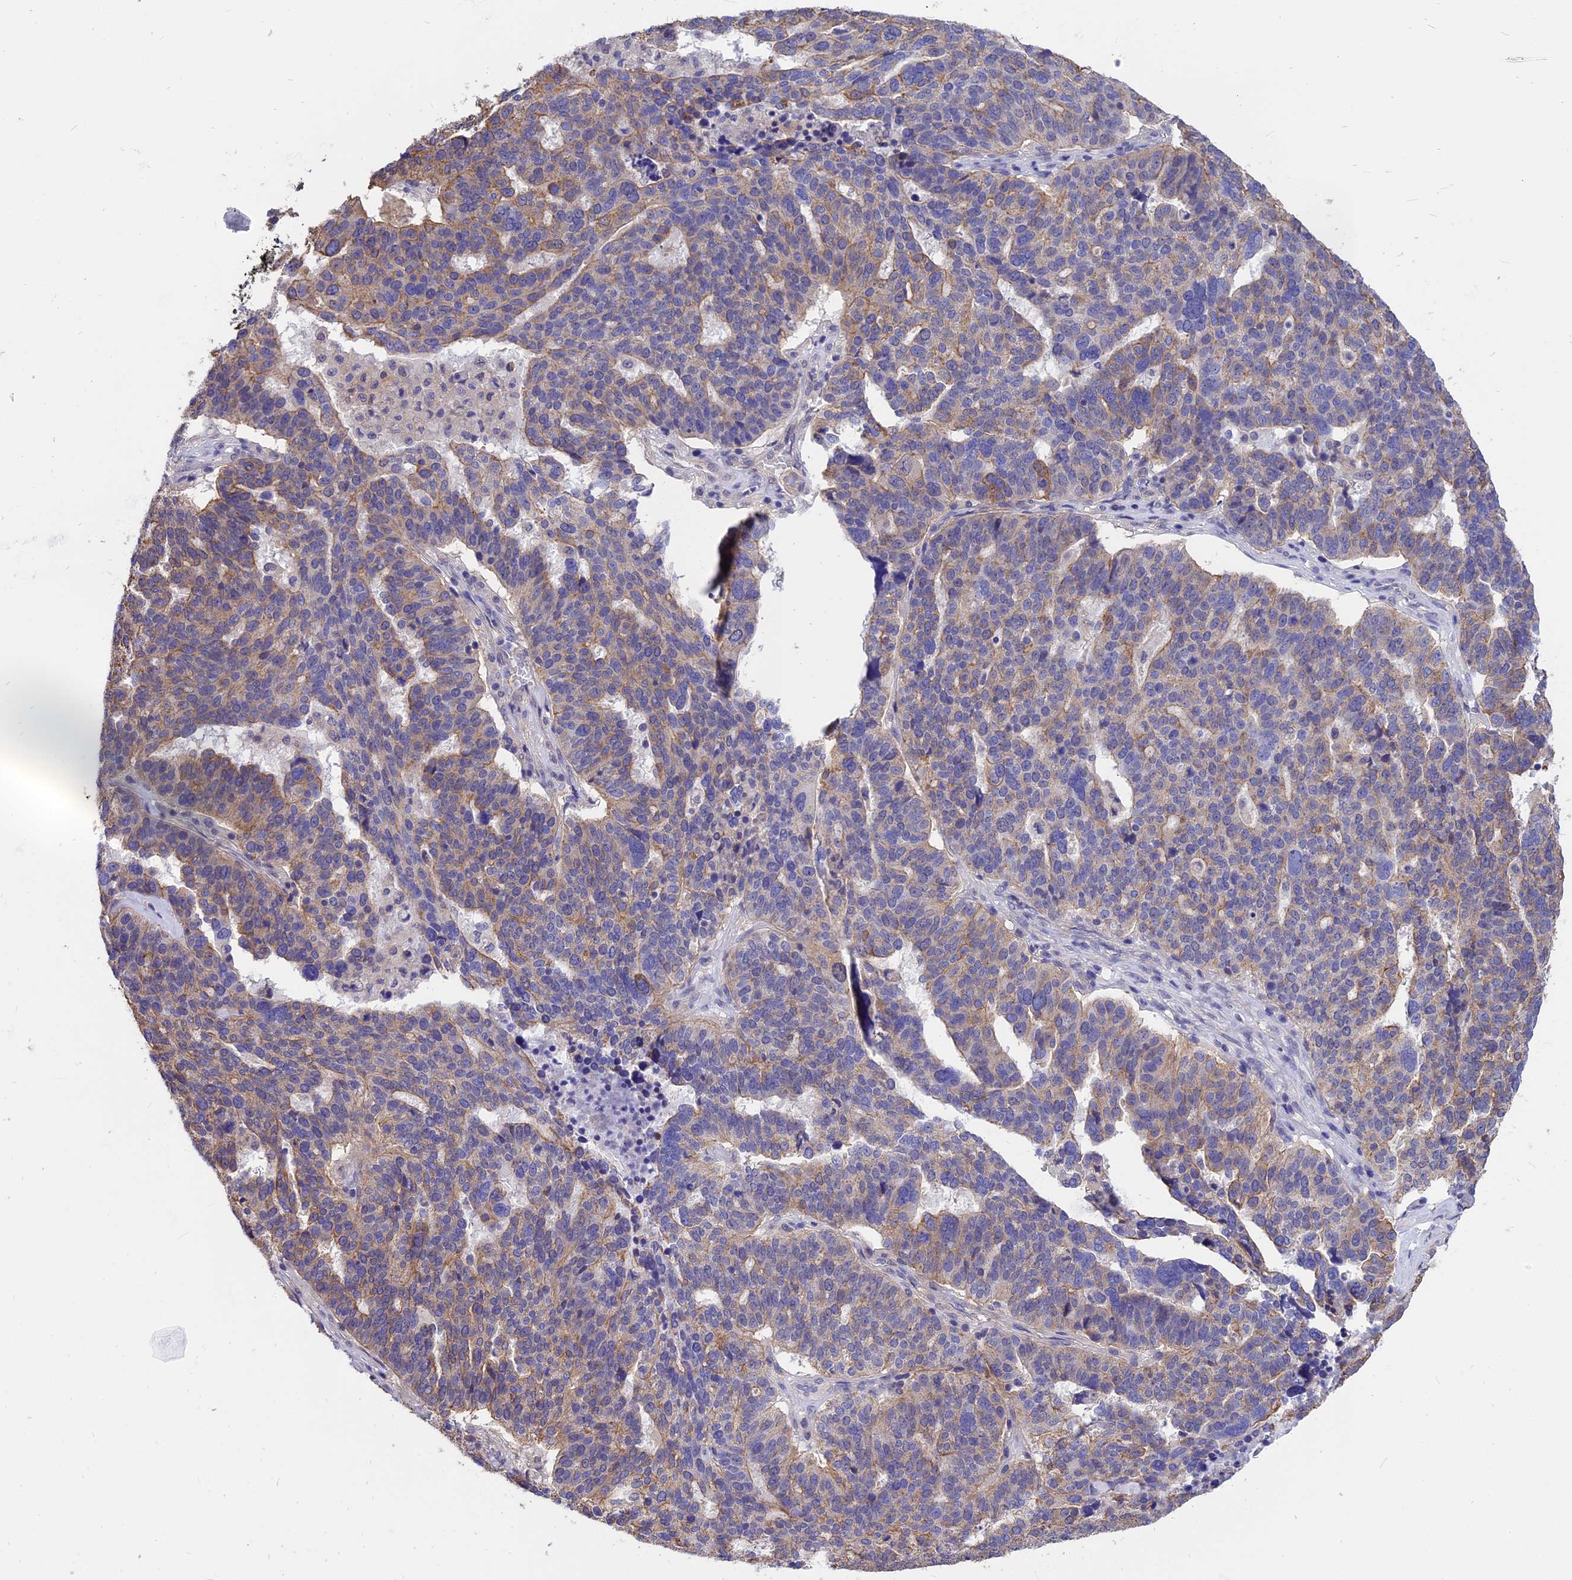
{"staining": {"intensity": "weak", "quantity": "25%-75%", "location": "cytoplasmic/membranous"}, "tissue": "ovarian cancer", "cell_type": "Tumor cells", "image_type": "cancer", "snomed": [{"axis": "morphology", "description": "Cystadenocarcinoma, serous, NOS"}, {"axis": "topography", "description": "Ovary"}], "caption": "IHC of ovarian cancer exhibits low levels of weak cytoplasmic/membranous staining in approximately 25%-75% of tumor cells.", "gene": "STUB1", "patient": {"sex": "female", "age": 59}}